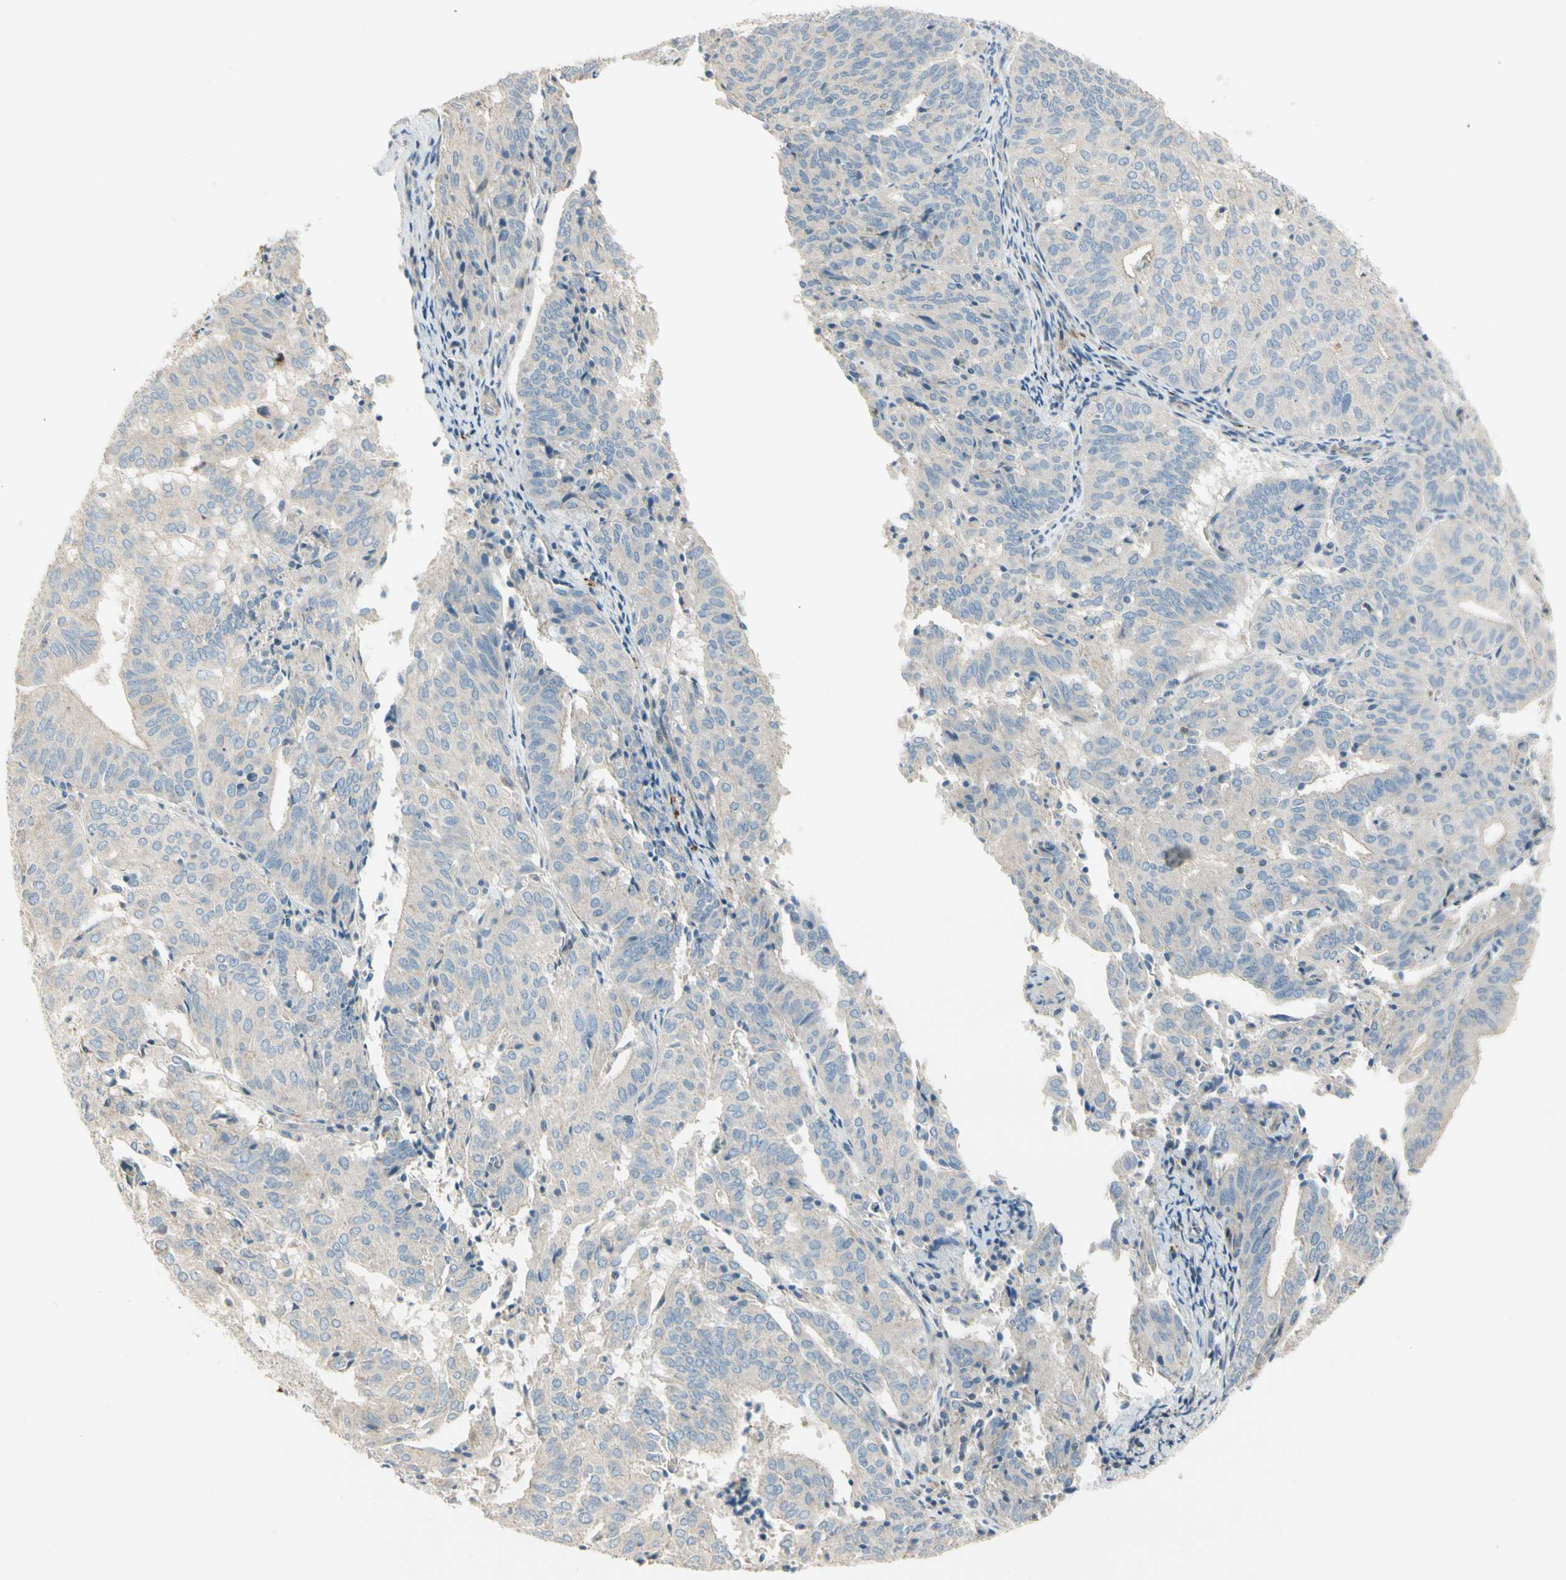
{"staining": {"intensity": "weak", "quantity": "25%-75%", "location": "cytoplasmic/membranous"}, "tissue": "endometrial cancer", "cell_type": "Tumor cells", "image_type": "cancer", "snomed": [{"axis": "morphology", "description": "Adenocarcinoma, NOS"}, {"axis": "topography", "description": "Uterus"}], "caption": "IHC staining of endometrial cancer, which shows low levels of weak cytoplasmic/membranous staining in about 25%-75% of tumor cells indicating weak cytoplasmic/membranous protein staining. The staining was performed using DAB (3,3'-diaminobenzidine) (brown) for protein detection and nuclei were counterstained in hematoxylin (blue).", "gene": "ADGRA3", "patient": {"sex": "female", "age": 60}}